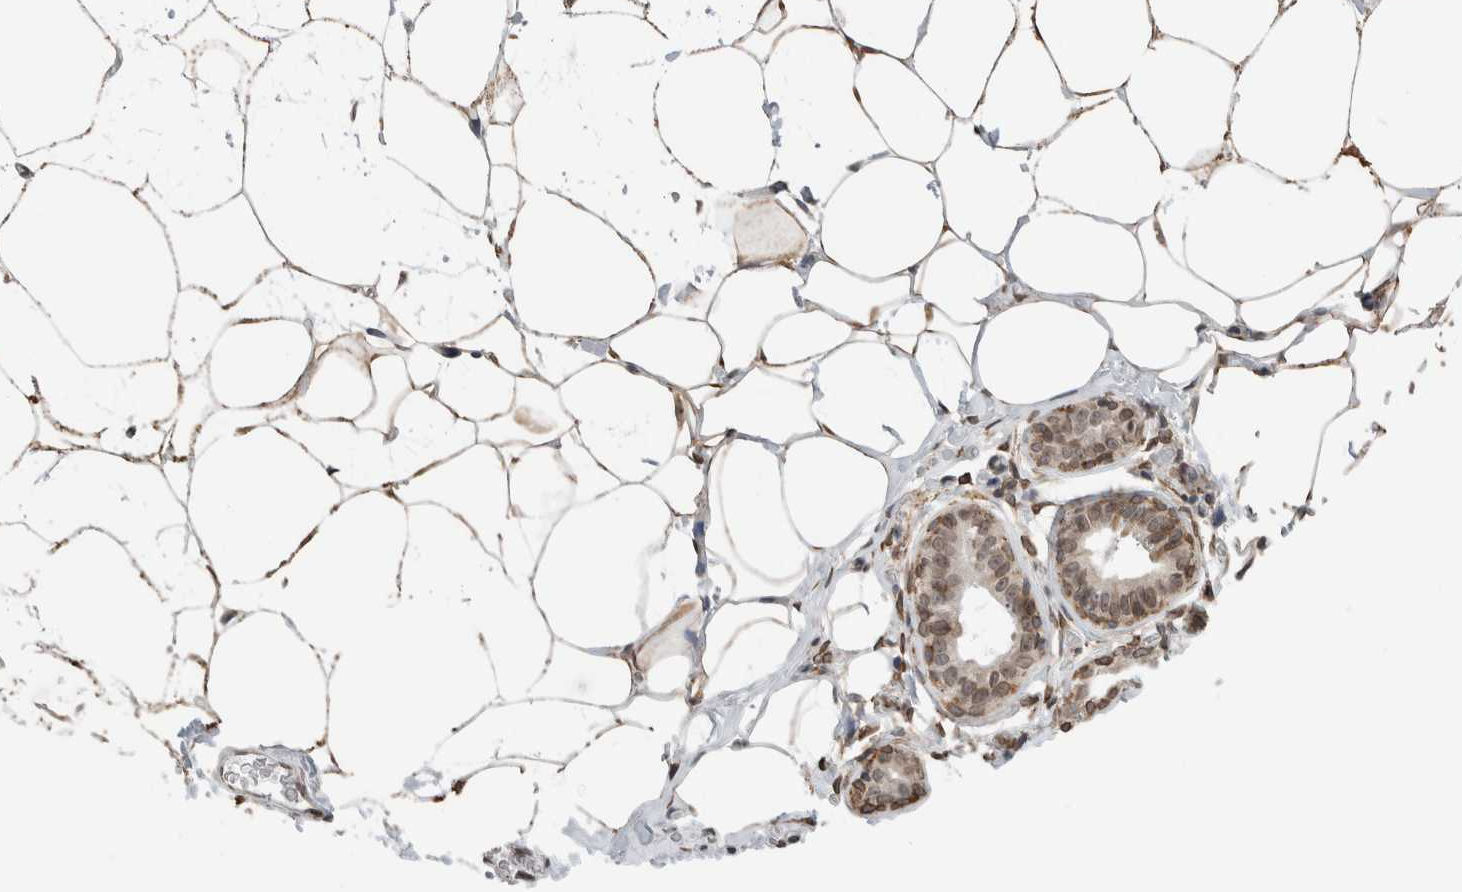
{"staining": {"intensity": "moderate", "quantity": ">75%", "location": "cytoplasmic/membranous,nuclear"}, "tissue": "adipose tissue", "cell_type": "Adipocytes", "image_type": "normal", "snomed": [{"axis": "morphology", "description": "Normal tissue, NOS"}, {"axis": "morphology", "description": "Fibrosis, NOS"}, {"axis": "topography", "description": "Breast"}, {"axis": "topography", "description": "Adipose tissue"}], "caption": "IHC staining of benign adipose tissue, which demonstrates medium levels of moderate cytoplasmic/membranous,nuclear staining in about >75% of adipocytes indicating moderate cytoplasmic/membranous,nuclear protein expression. The staining was performed using DAB (3,3'-diaminobenzidine) (brown) for protein detection and nuclei were counterstained in hematoxylin (blue).", "gene": "RBMX2", "patient": {"sex": "female", "age": 39}}